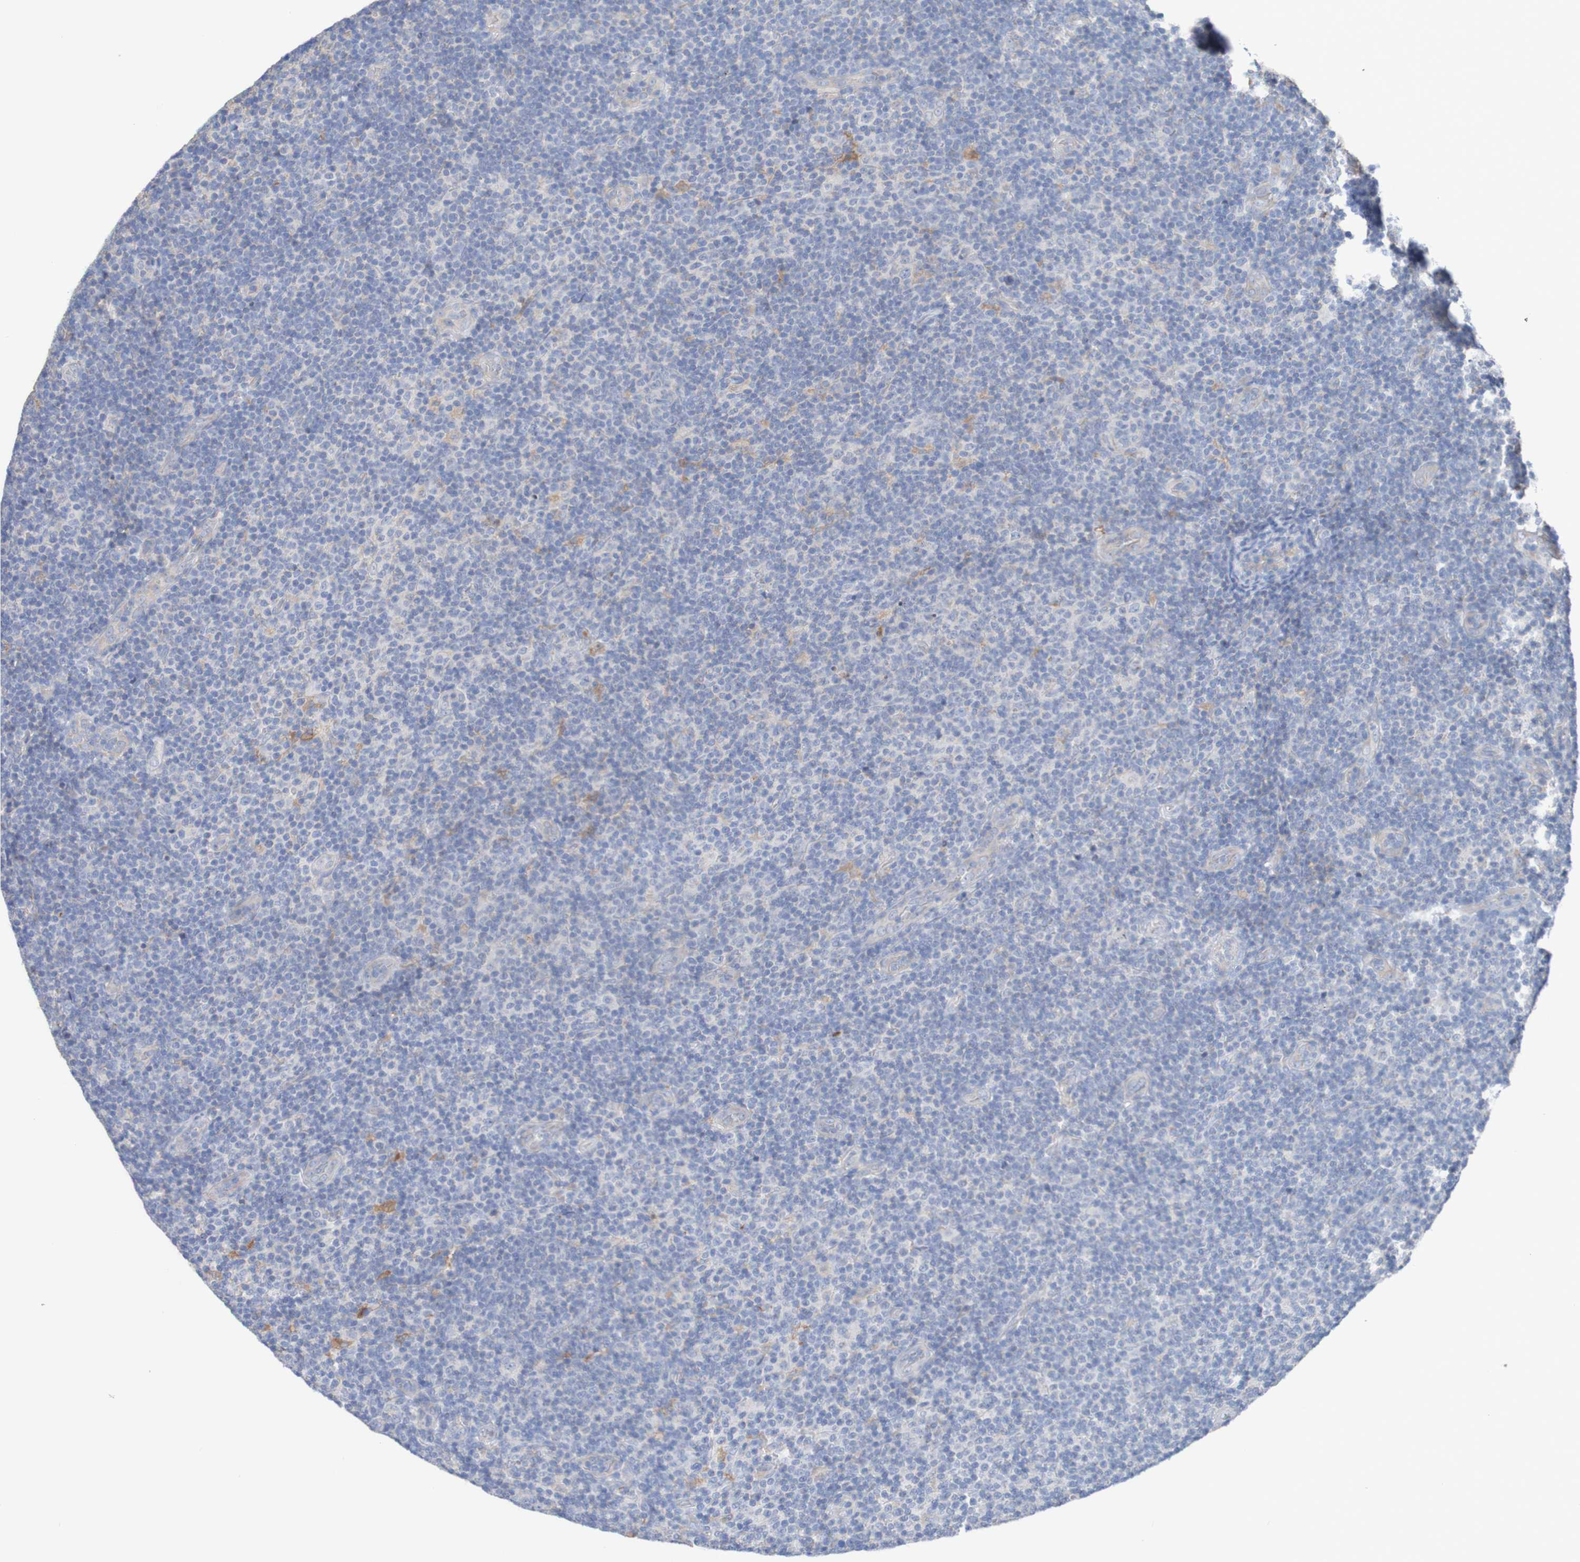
{"staining": {"intensity": "negative", "quantity": "none", "location": "none"}, "tissue": "lymphoma", "cell_type": "Tumor cells", "image_type": "cancer", "snomed": [{"axis": "morphology", "description": "Malignant lymphoma, non-Hodgkin's type, Low grade"}, {"axis": "topography", "description": "Lymph node"}], "caption": "High magnification brightfield microscopy of malignant lymphoma, non-Hodgkin's type (low-grade) stained with DAB (brown) and counterstained with hematoxylin (blue): tumor cells show no significant staining.", "gene": "PHYH", "patient": {"sex": "male", "age": 83}}